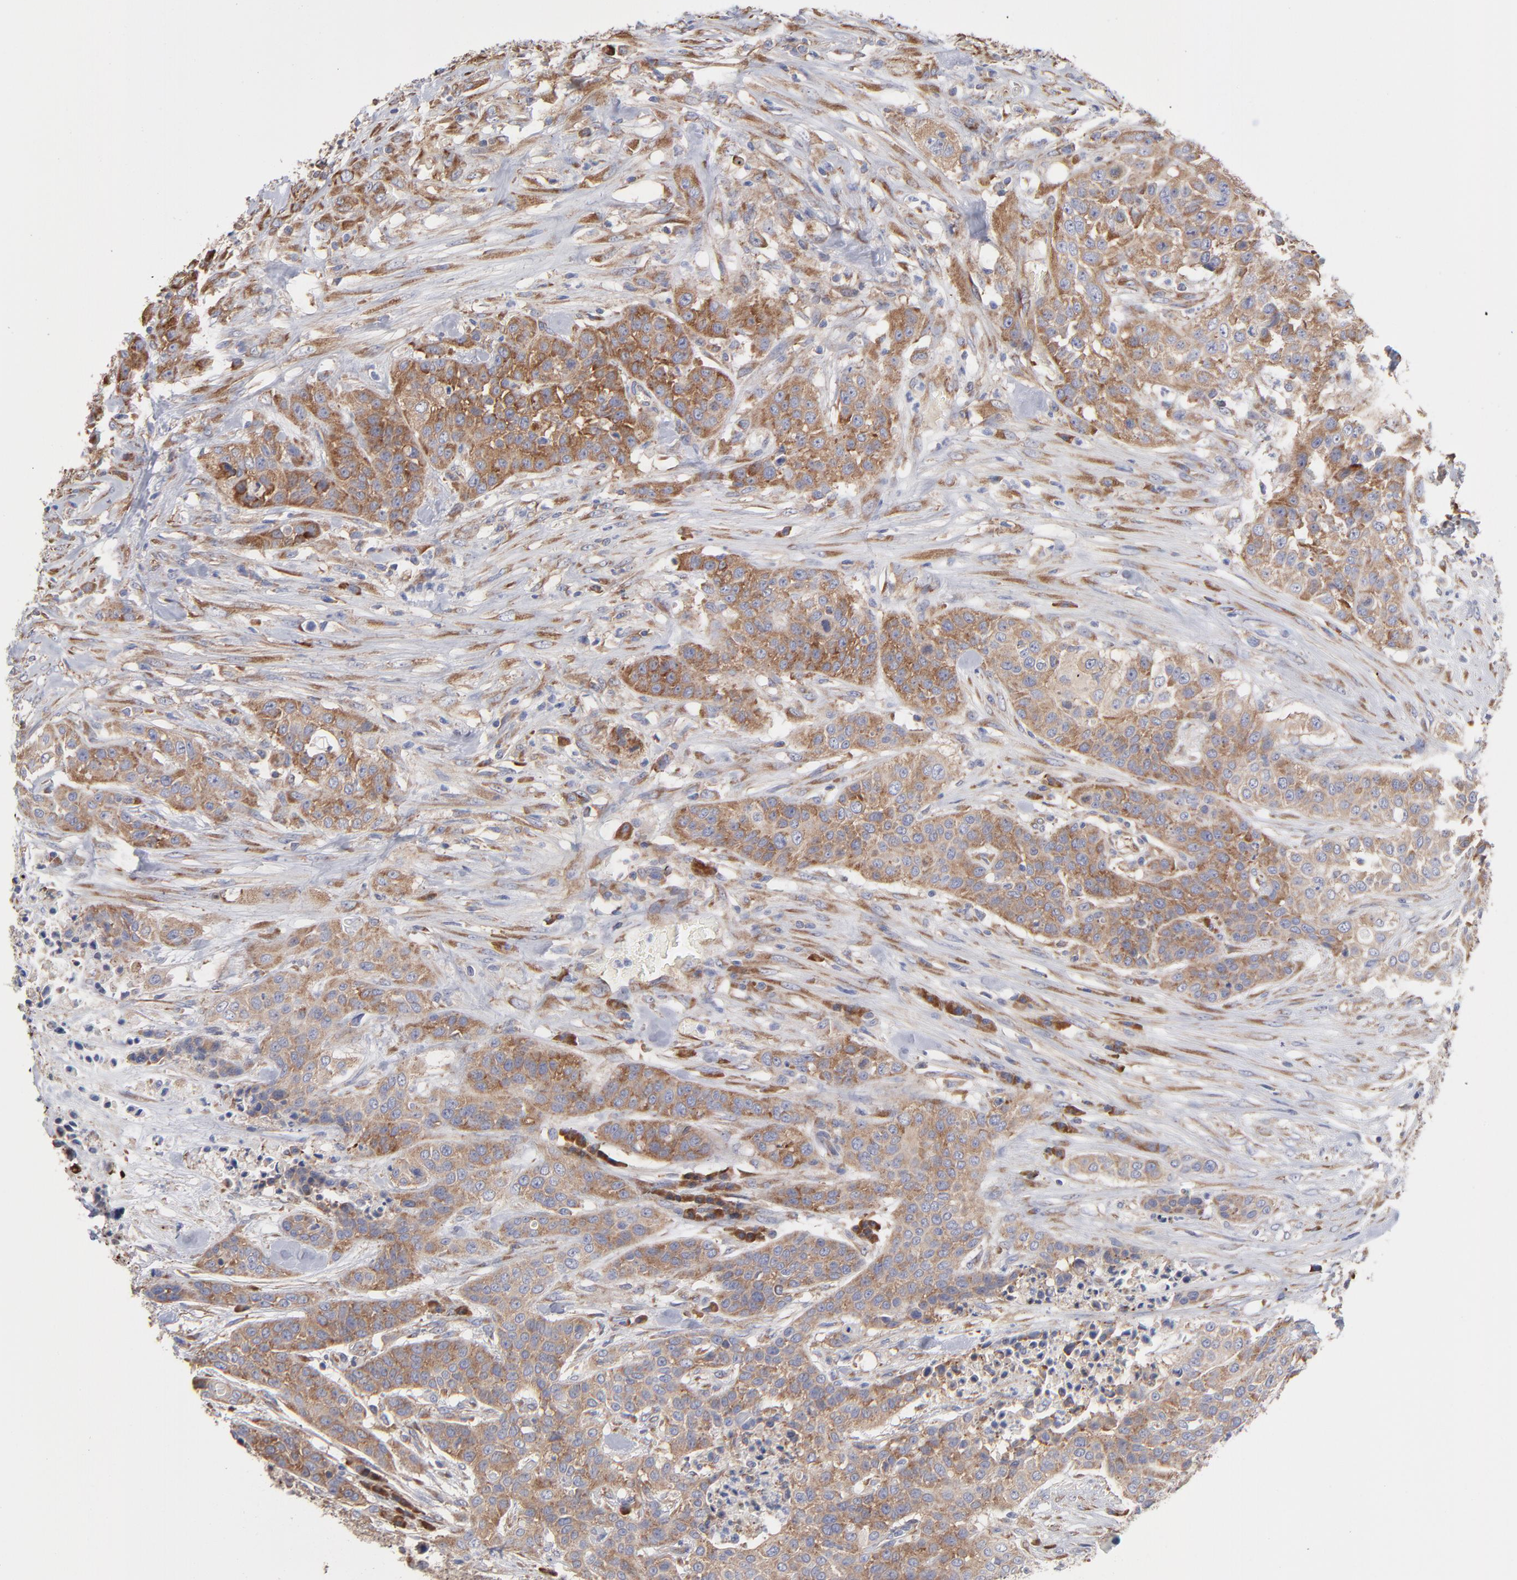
{"staining": {"intensity": "moderate", "quantity": ">75%", "location": "cytoplasmic/membranous"}, "tissue": "urothelial cancer", "cell_type": "Tumor cells", "image_type": "cancer", "snomed": [{"axis": "morphology", "description": "Urothelial carcinoma, High grade"}, {"axis": "topography", "description": "Urinary bladder"}], "caption": "Urothelial carcinoma (high-grade) stained with immunohistochemistry (IHC) reveals moderate cytoplasmic/membranous staining in approximately >75% of tumor cells.", "gene": "RPL3", "patient": {"sex": "male", "age": 74}}